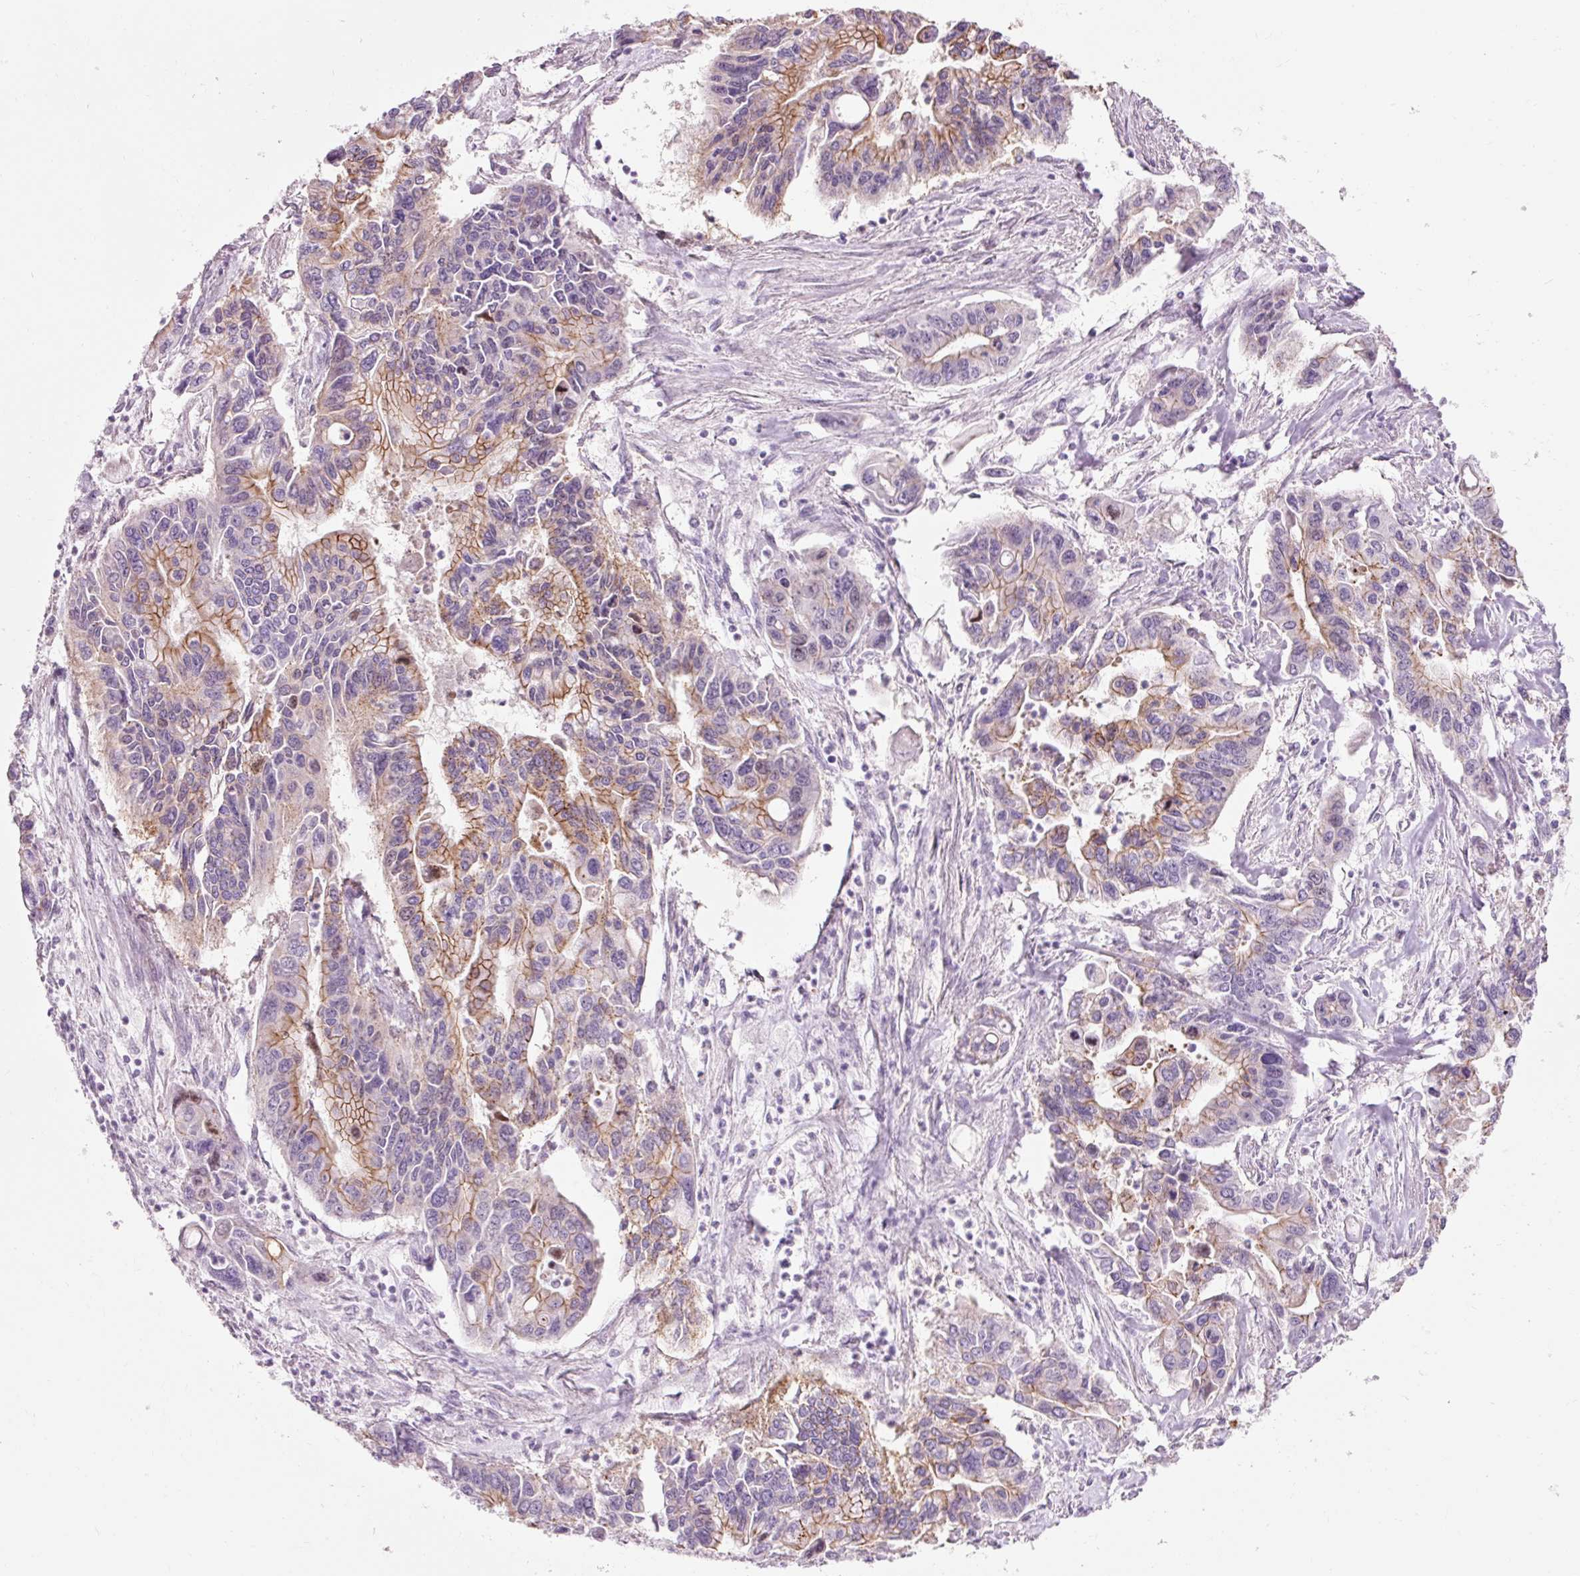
{"staining": {"intensity": "moderate", "quantity": "25%-75%", "location": "cytoplasmic/membranous"}, "tissue": "pancreatic cancer", "cell_type": "Tumor cells", "image_type": "cancer", "snomed": [{"axis": "morphology", "description": "Adenocarcinoma, NOS"}, {"axis": "topography", "description": "Pancreas"}], "caption": "Moderate cytoplasmic/membranous expression is identified in about 25%-75% of tumor cells in pancreatic cancer (adenocarcinoma). (DAB (3,3'-diaminobenzidine) IHC, brown staining for protein, blue staining for nuclei).", "gene": "DHRS11", "patient": {"sex": "male", "age": 62}}